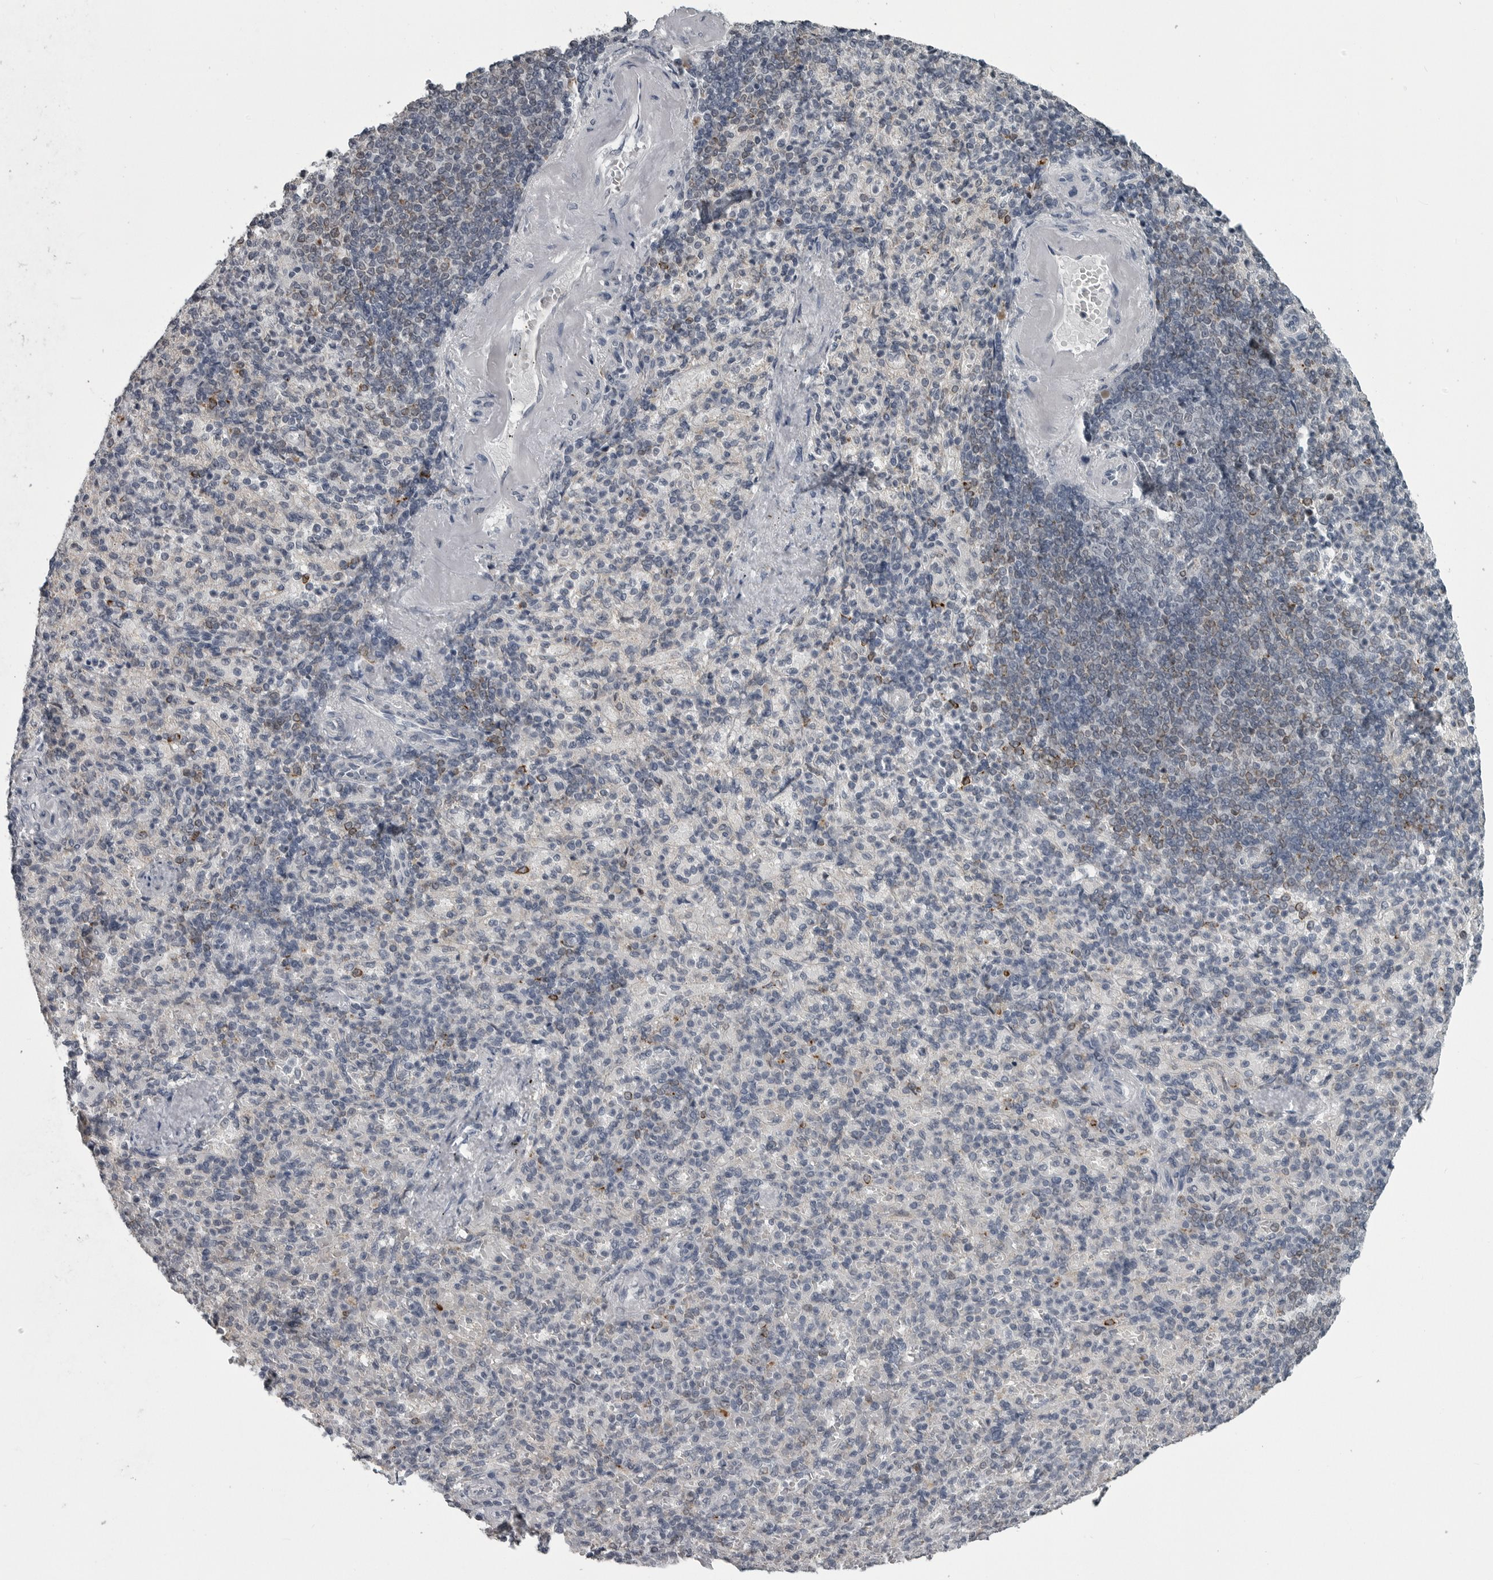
{"staining": {"intensity": "negative", "quantity": "none", "location": "none"}, "tissue": "spleen", "cell_type": "Cells in red pulp", "image_type": "normal", "snomed": [{"axis": "morphology", "description": "Normal tissue, NOS"}, {"axis": "topography", "description": "Spleen"}], "caption": "IHC micrograph of normal spleen: spleen stained with DAB (3,3'-diaminobenzidine) demonstrates no significant protein staining in cells in red pulp. (IHC, brightfield microscopy, high magnification).", "gene": "LYSMD1", "patient": {"sex": "female", "age": 74}}